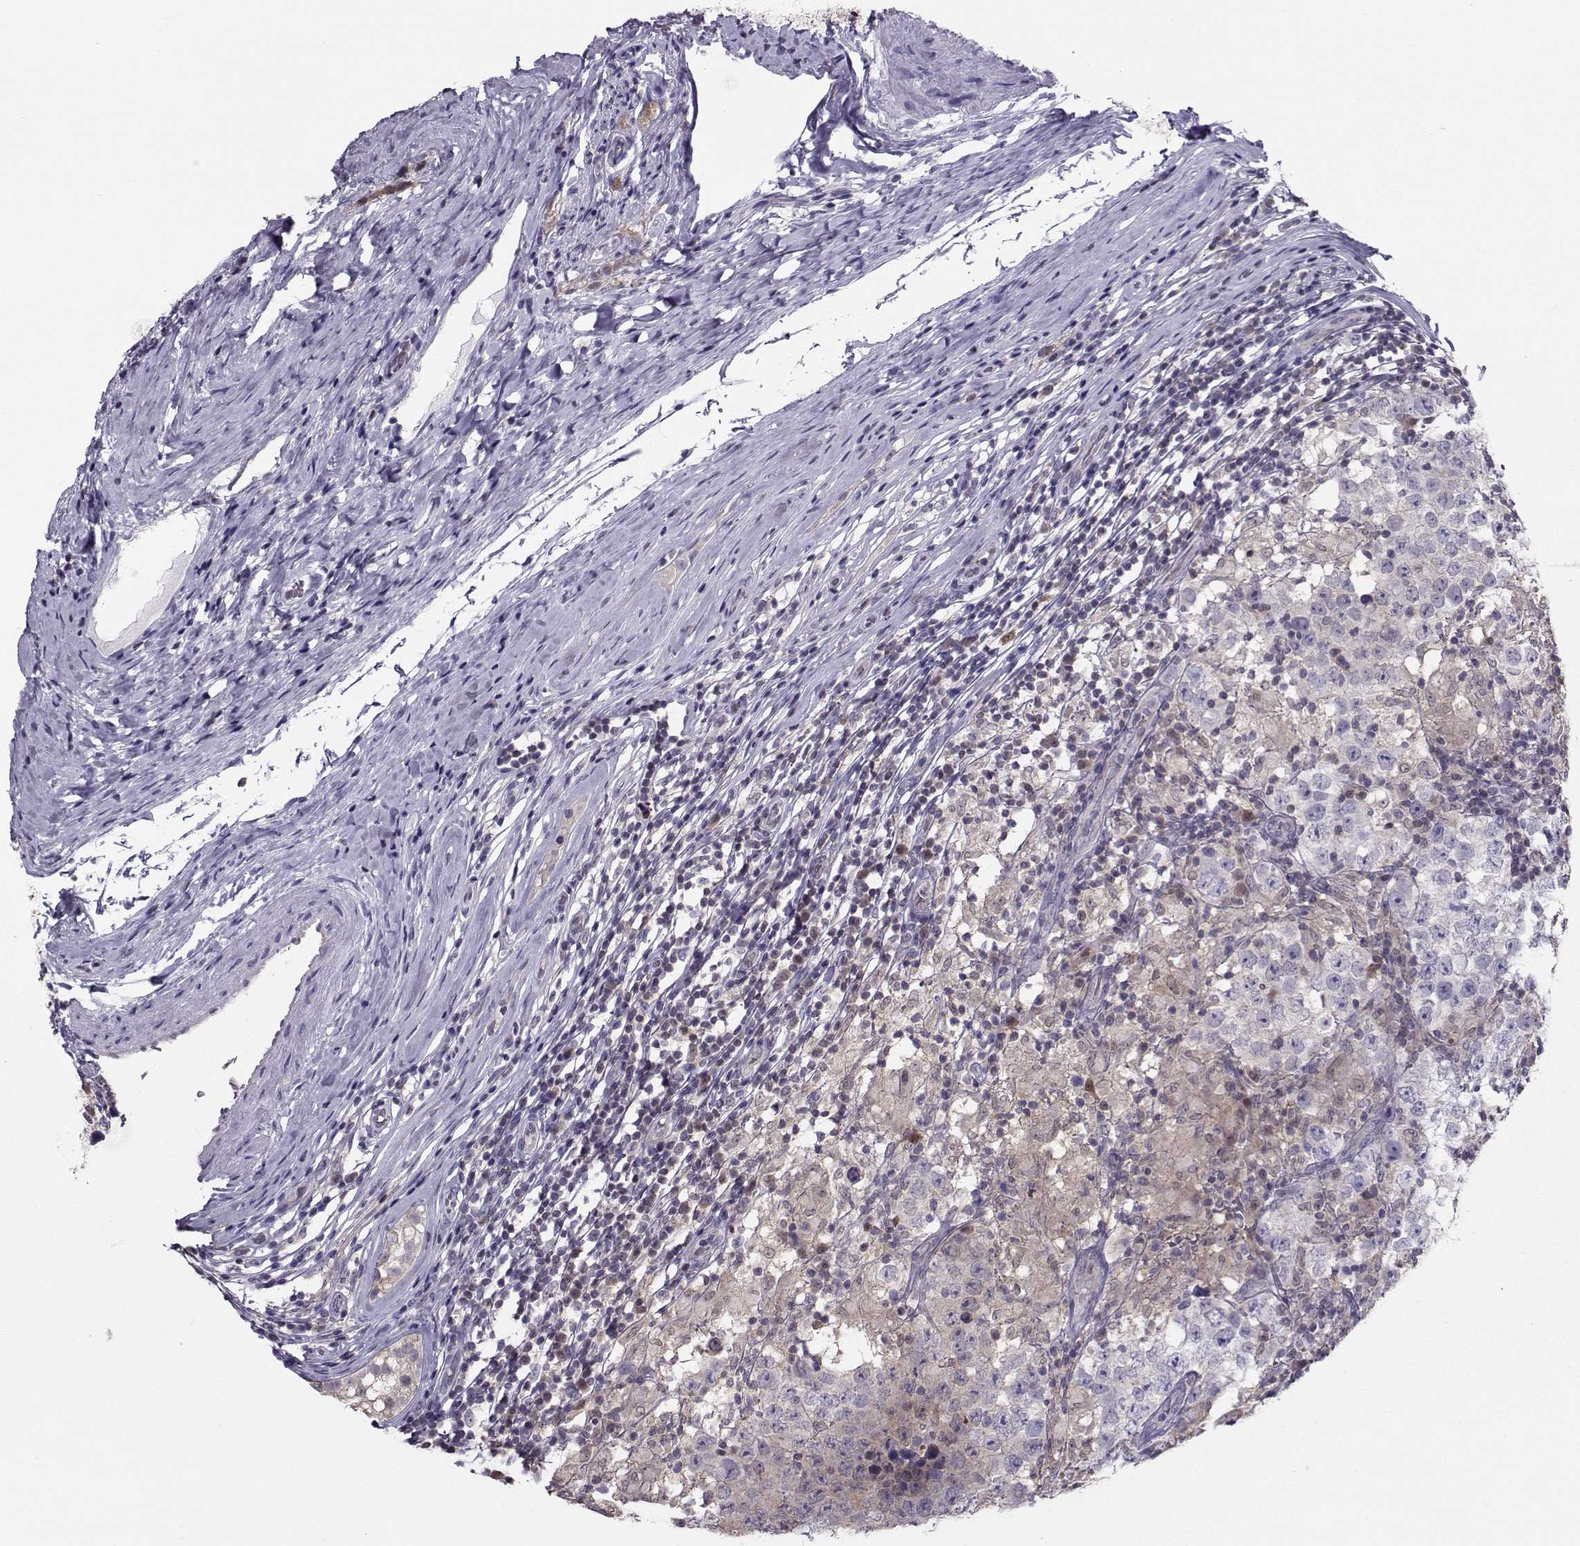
{"staining": {"intensity": "weak", "quantity": "<25%", "location": "cytoplasmic/membranous"}, "tissue": "testis cancer", "cell_type": "Tumor cells", "image_type": "cancer", "snomed": [{"axis": "morphology", "description": "Seminoma, NOS"}, {"axis": "morphology", "description": "Carcinoma, Embryonal, NOS"}, {"axis": "topography", "description": "Testis"}], "caption": "Immunohistochemical staining of human testis seminoma demonstrates no significant staining in tumor cells.", "gene": "PGK1", "patient": {"sex": "male", "age": 41}}